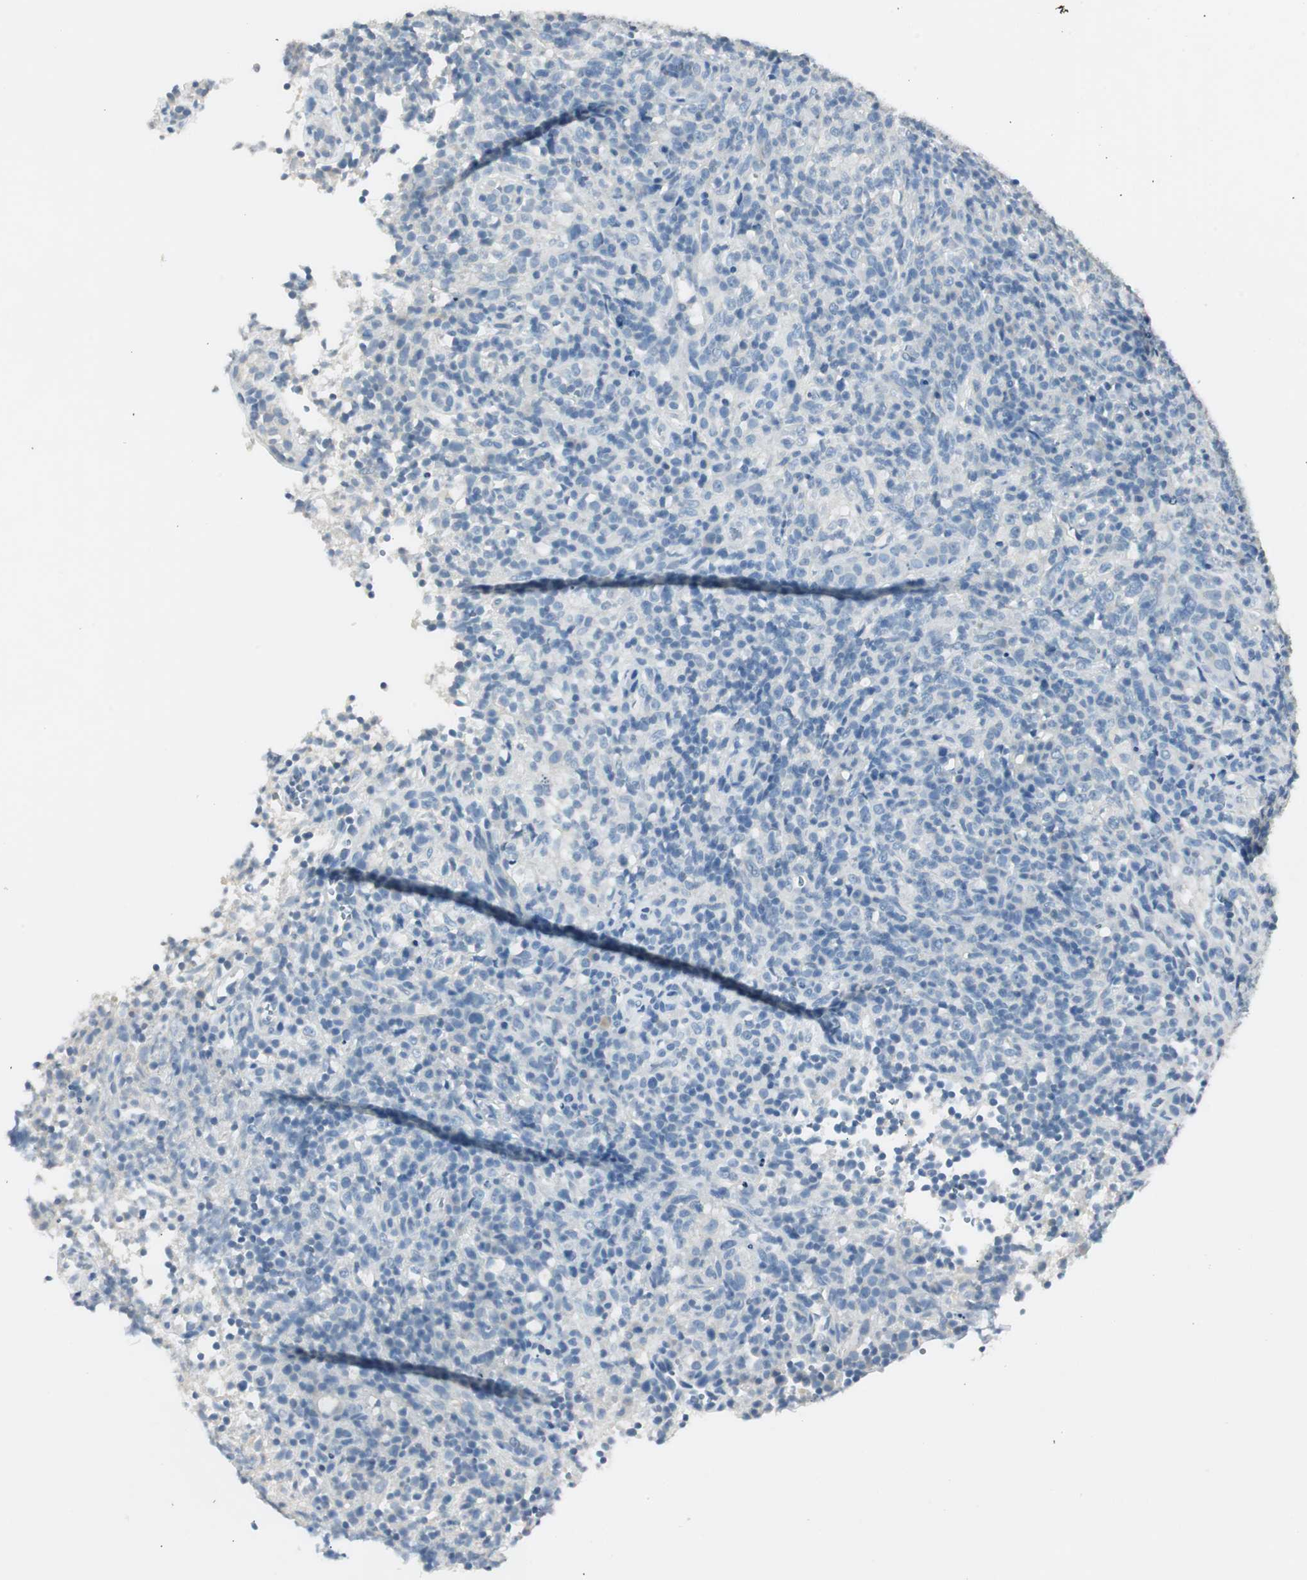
{"staining": {"intensity": "negative", "quantity": "none", "location": "none"}, "tissue": "lymphoma", "cell_type": "Tumor cells", "image_type": "cancer", "snomed": [{"axis": "morphology", "description": "Malignant lymphoma, non-Hodgkin's type, High grade"}, {"axis": "topography", "description": "Lymph node"}], "caption": "DAB immunohistochemical staining of malignant lymphoma, non-Hodgkin's type (high-grade) reveals no significant positivity in tumor cells.", "gene": "LRP2", "patient": {"sex": "female", "age": 76}}